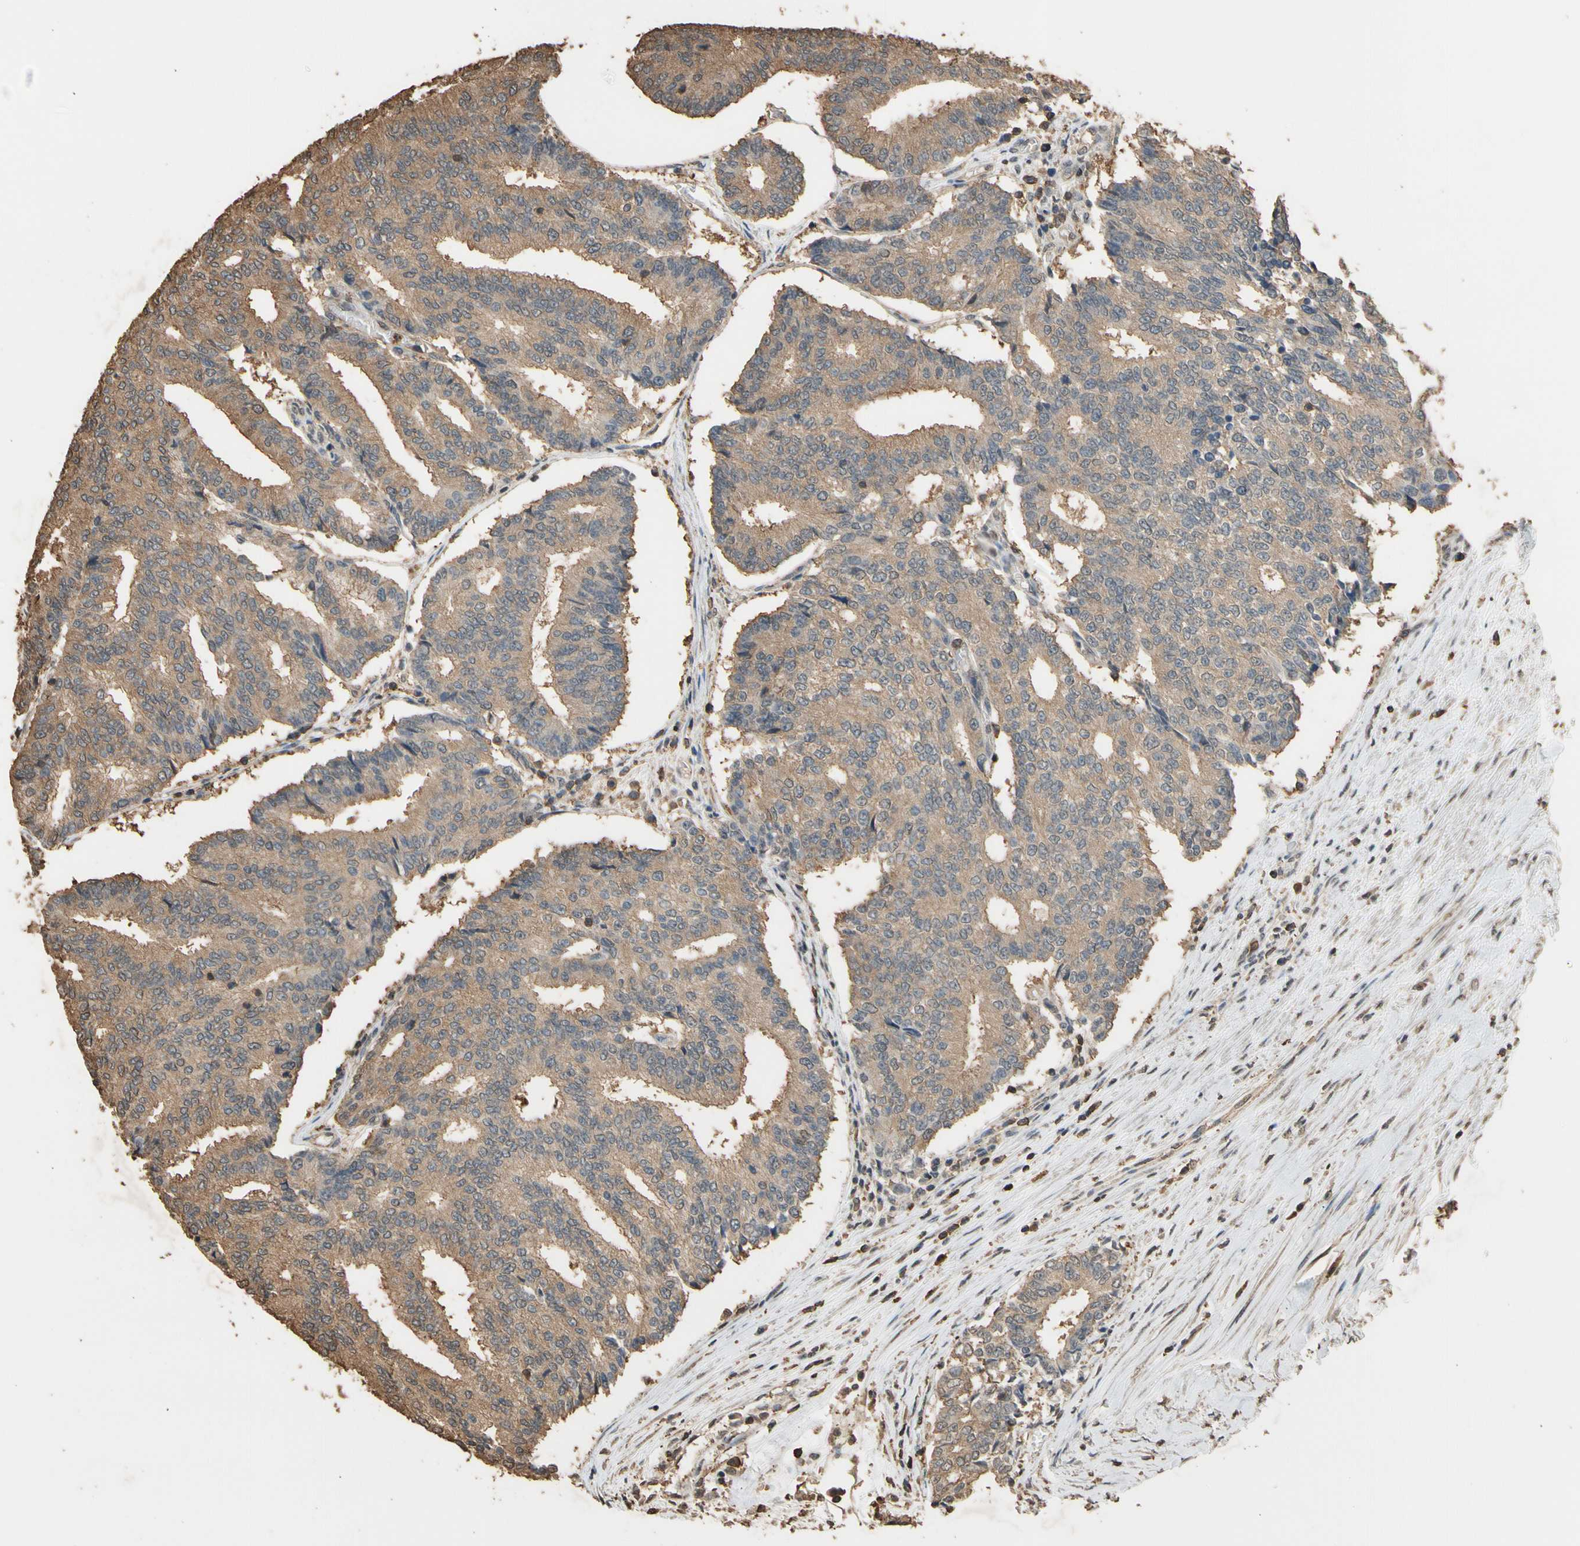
{"staining": {"intensity": "moderate", "quantity": ">75%", "location": "cytoplasmic/membranous"}, "tissue": "prostate cancer", "cell_type": "Tumor cells", "image_type": "cancer", "snomed": [{"axis": "morphology", "description": "Adenocarcinoma, High grade"}, {"axis": "topography", "description": "Prostate"}], "caption": "Immunohistochemistry (IHC) (DAB) staining of human prostate high-grade adenocarcinoma exhibits moderate cytoplasmic/membranous protein expression in approximately >75% of tumor cells. (brown staining indicates protein expression, while blue staining denotes nuclei).", "gene": "TNFSF13B", "patient": {"sex": "male", "age": 55}}